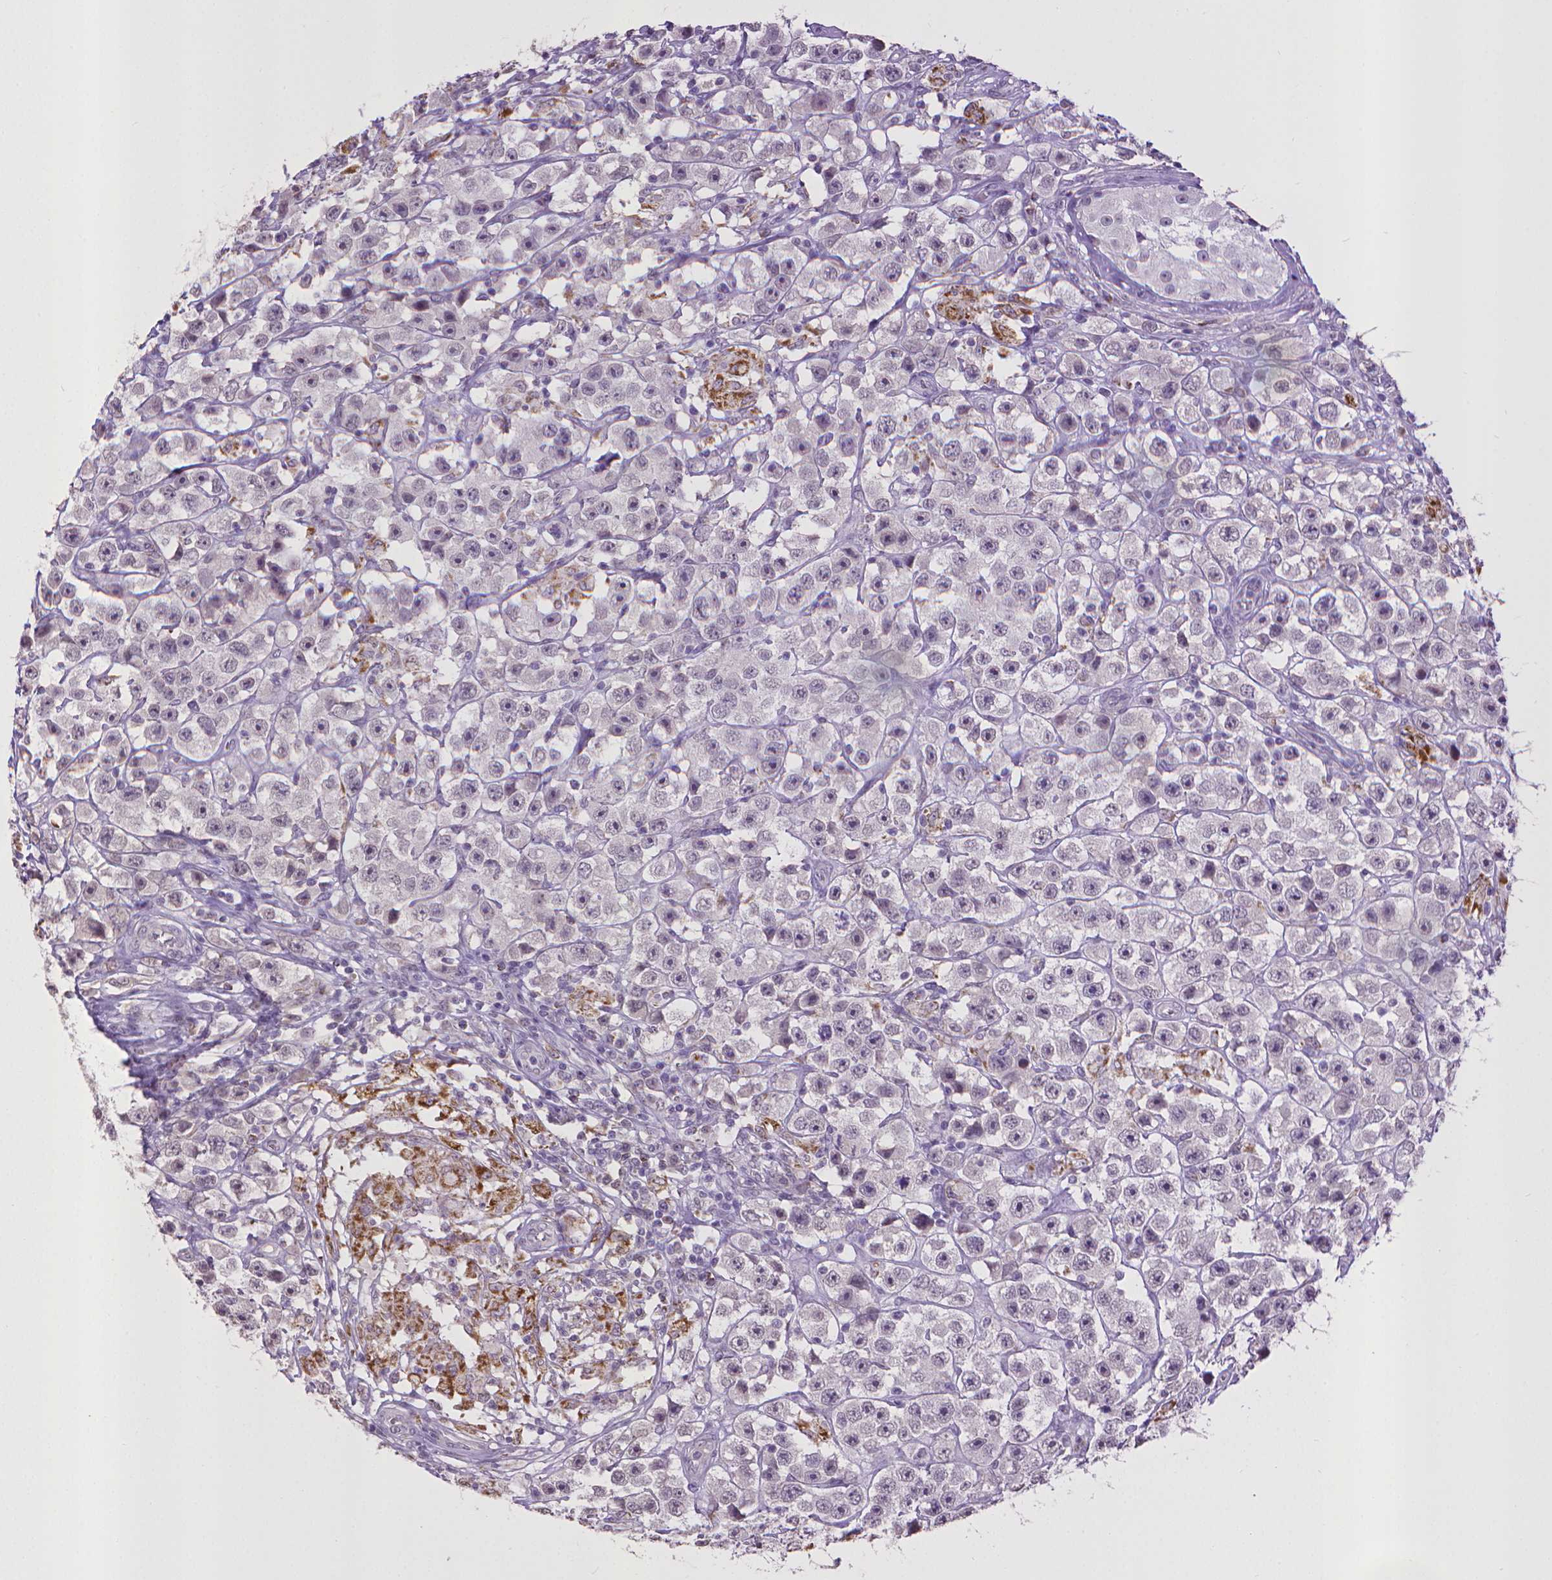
{"staining": {"intensity": "negative", "quantity": "none", "location": "none"}, "tissue": "testis cancer", "cell_type": "Tumor cells", "image_type": "cancer", "snomed": [{"axis": "morphology", "description": "Seminoma, NOS"}, {"axis": "topography", "description": "Testis"}], "caption": "A histopathology image of testis cancer stained for a protein reveals no brown staining in tumor cells.", "gene": "KMO", "patient": {"sex": "male", "age": 45}}